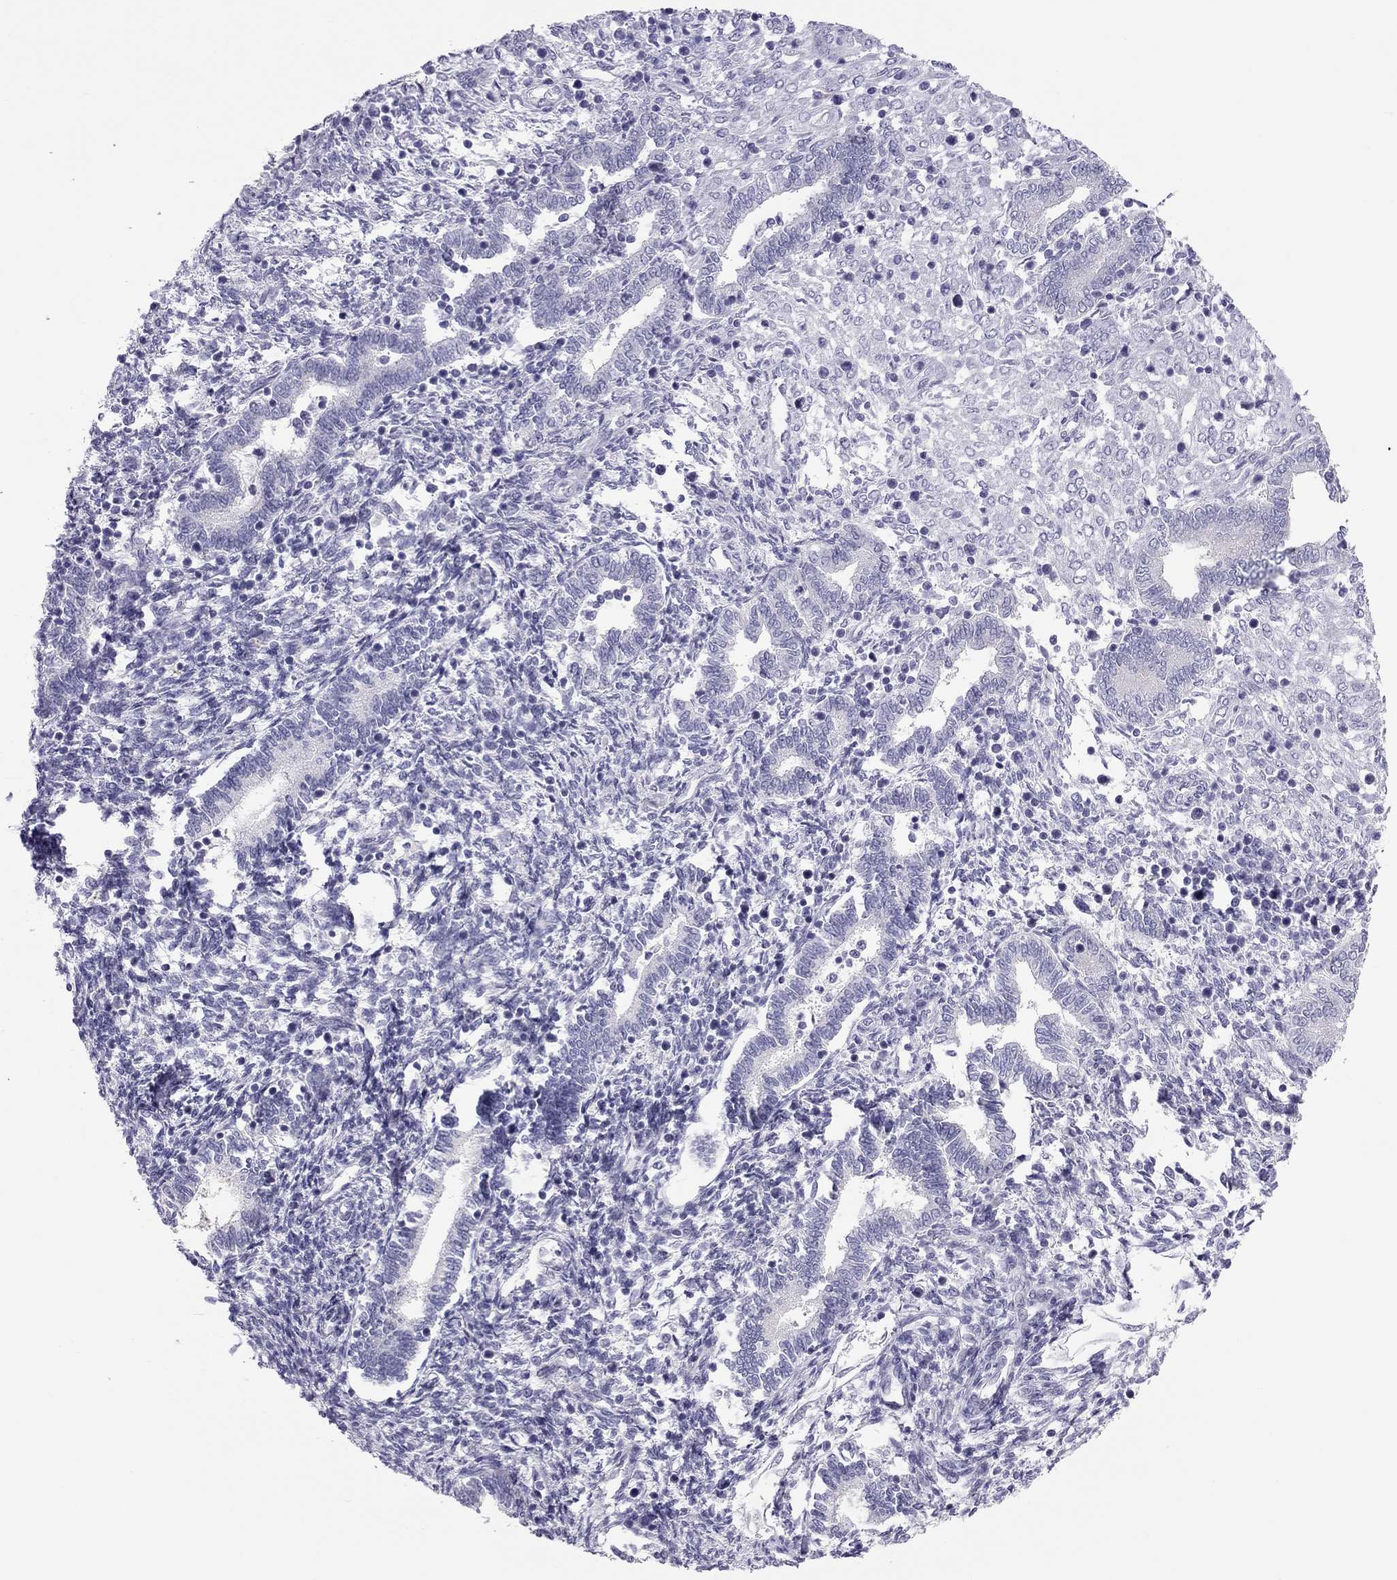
{"staining": {"intensity": "negative", "quantity": "none", "location": "none"}, "tissue": "endometrium", "cell_type": "Cells in endometrial stroma", "image_type": "normal", "snomed": [{"axis": "morphology", "description": "Normal tissue, NOS"}, {"axis": "topography", "description": "Endometrium"}], "caption": "This is an immunohistochemistry (IHC) photomicrograph of benign endometrium. There is no staining in cells in endometrial stroma.", "gene": "TEX14", "patient": {"sex": "female", "age": 42}}